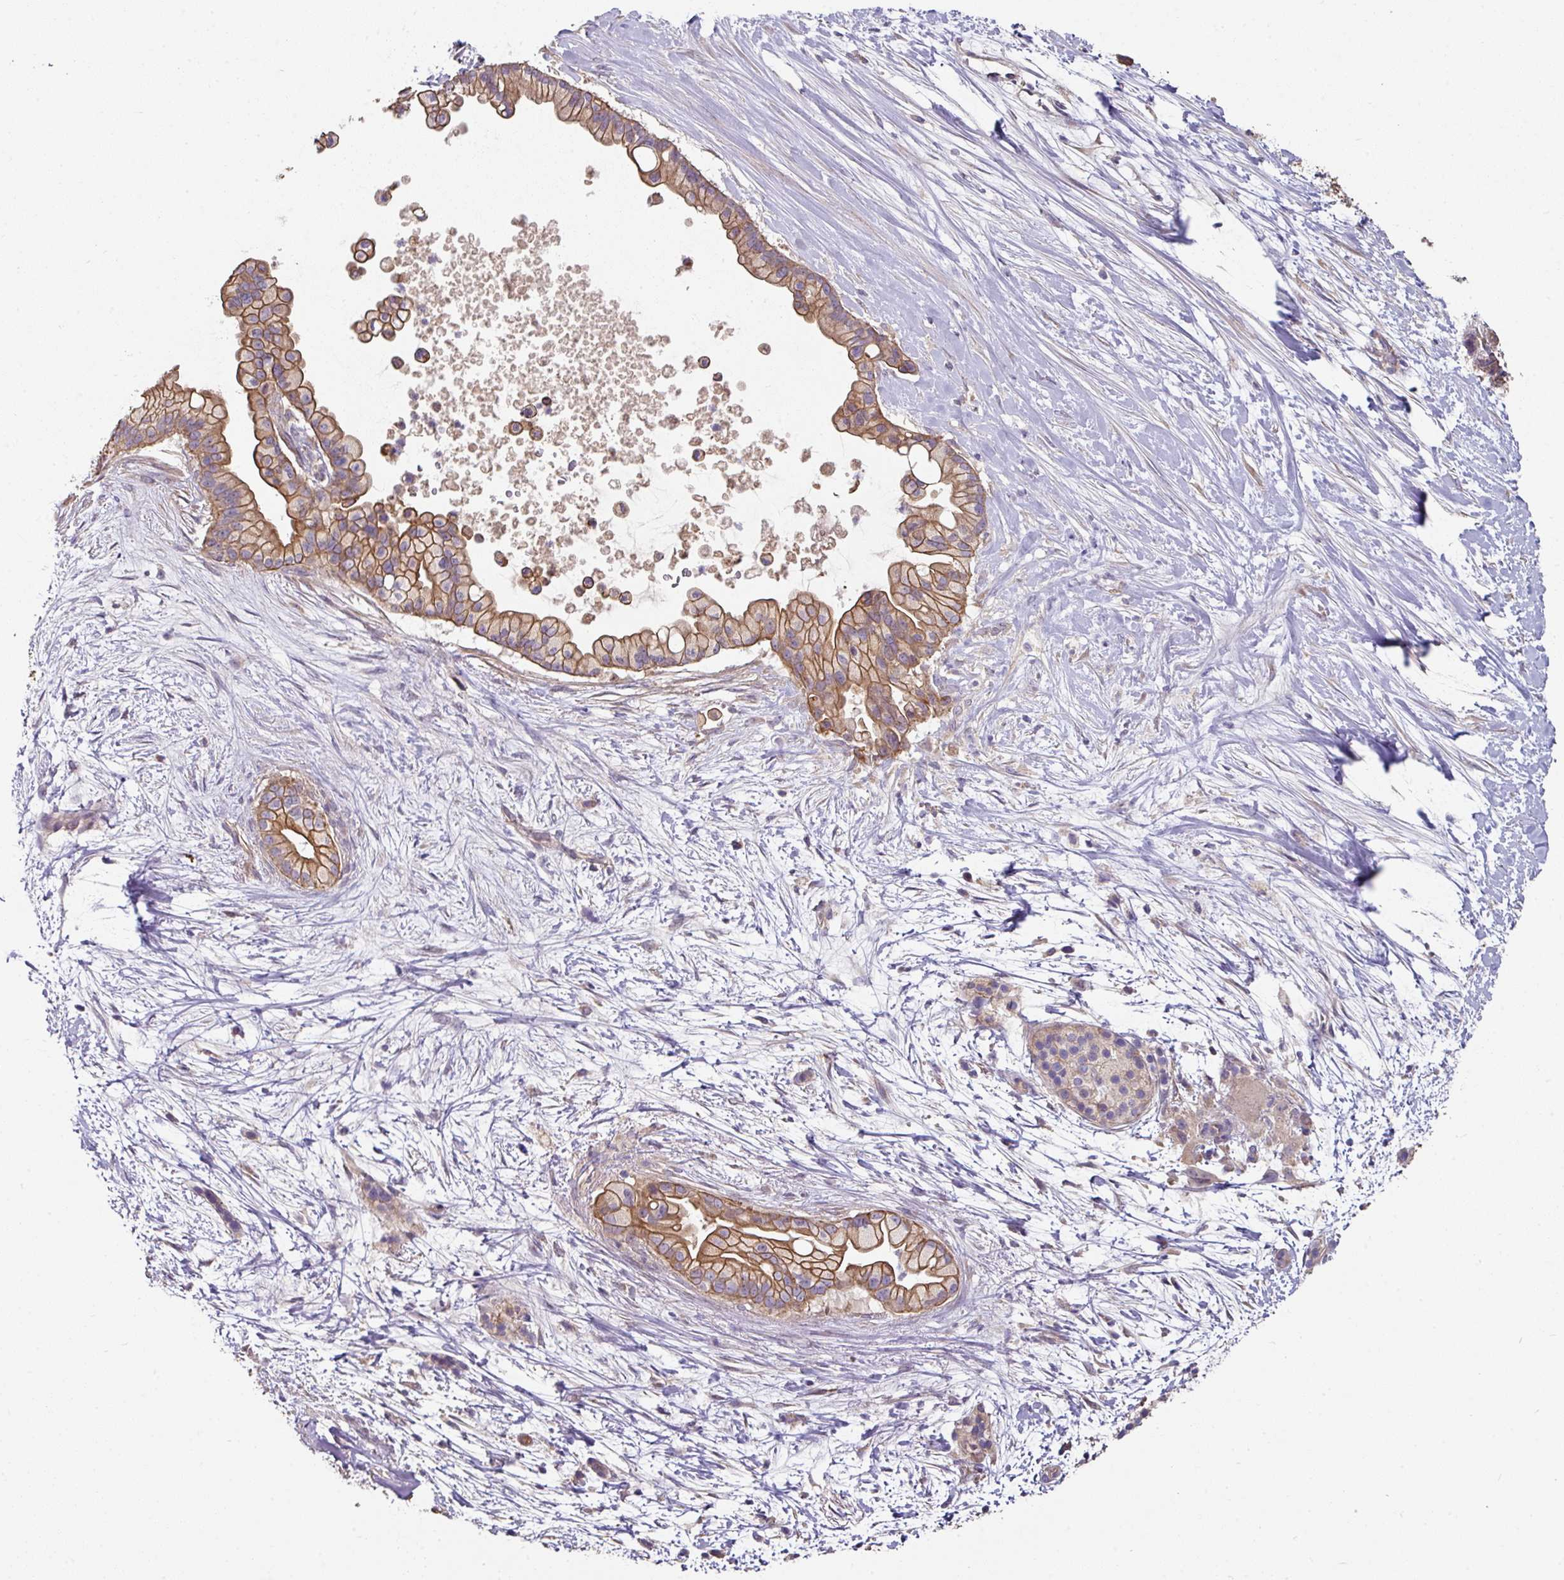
{"staining": {"intensity": "moderate", "quantity": ">75%", "location": "cytoplasmic/membranous"}, "tissue": "pancreatic cancer", "cell_type": "Tumor cells", "image_type": "cancer", "snomed": [{"axis": "morphology", "description": "Adenocarcinoma, NOS"}, {"axis": "topography", "description": "Pancreas"}], "caption": "Protein staining of pancreatic adenocarcinoma tissue reveals moderate cytoplasmic/membranous staining in approximately >75% of tumor cells.", "gene": "C4orf48", "patient": {"sex": "female", "age": 69}}